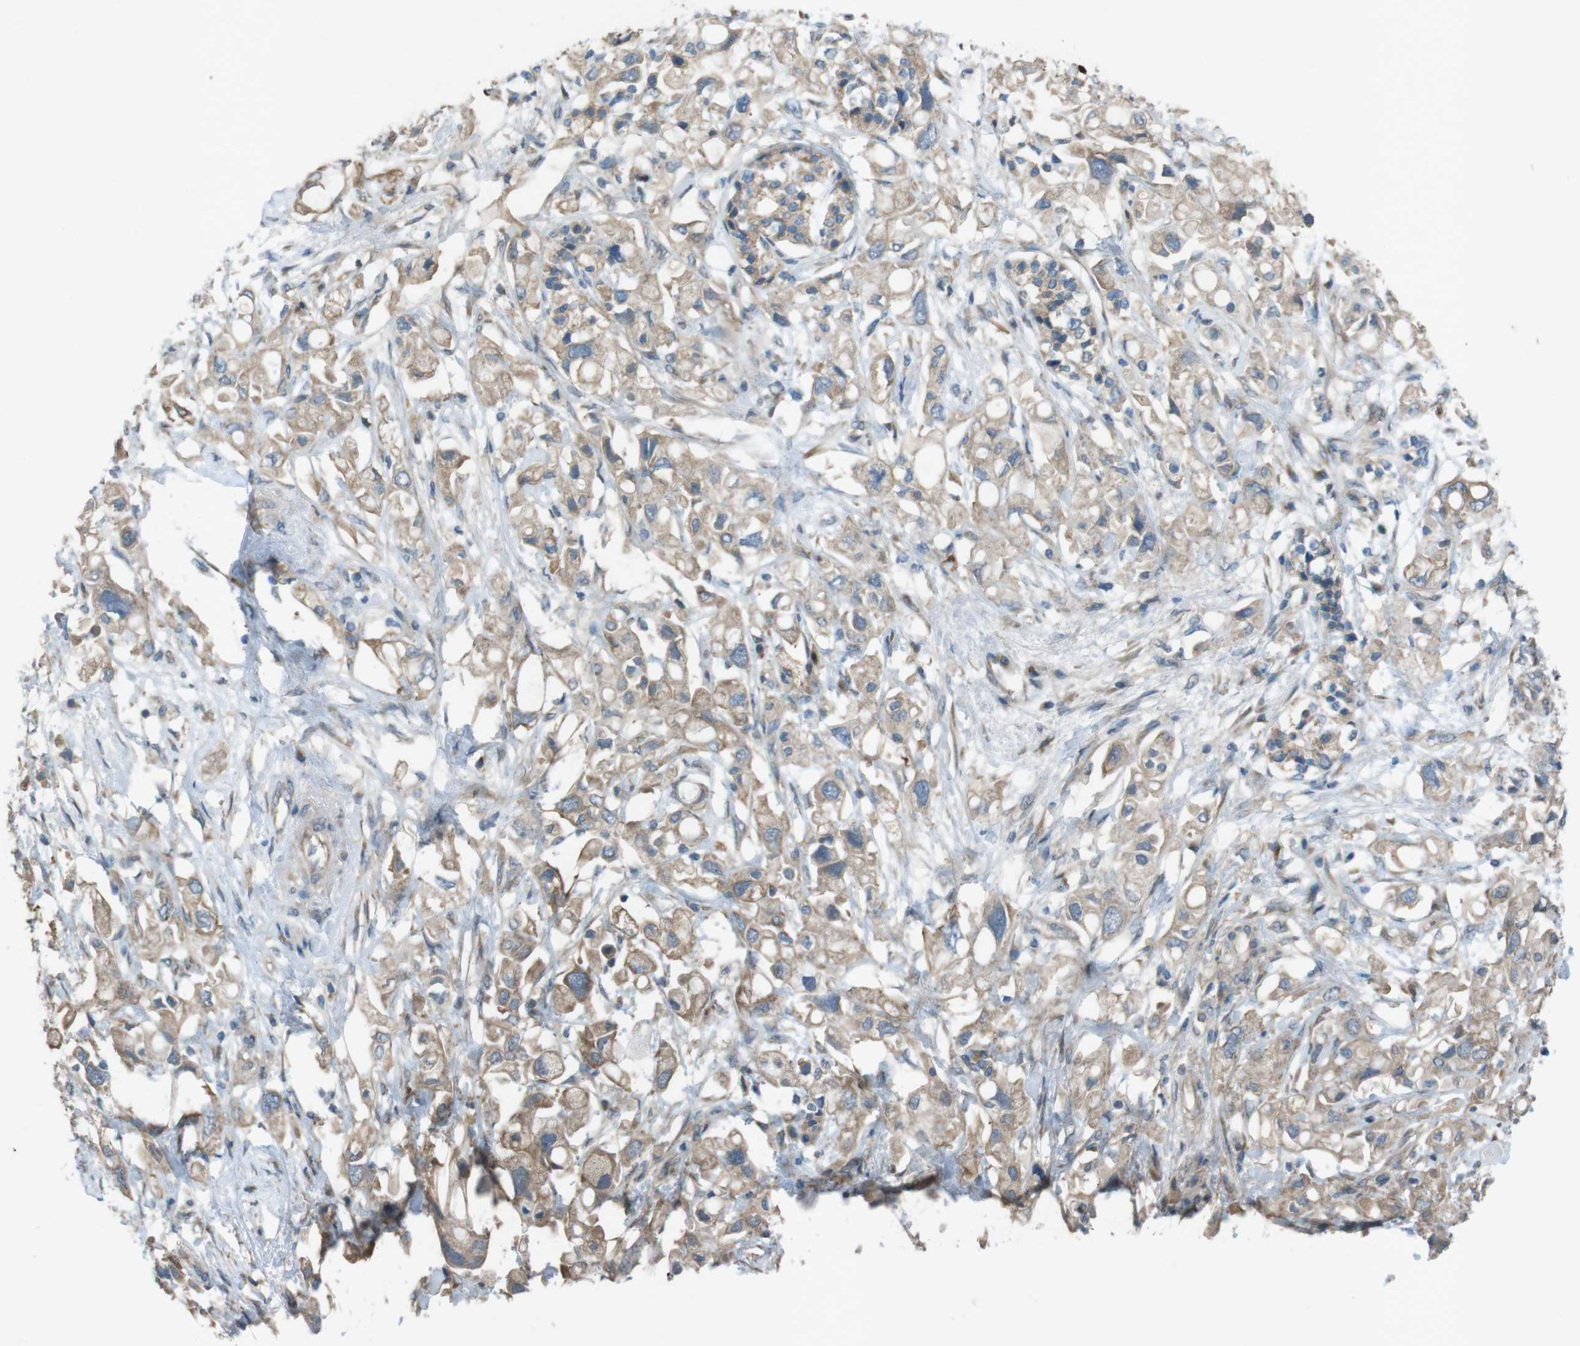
{"staining": {"intensity": "weak", "quantity": ">75%", "location": "cytoplasmic/membranous"}, "tissue": "pancreatic cancer", "cell_type": "Tumor cells", "image_type": "cancer", "snomed": [{"axis": "morphology", "description": "Adenocarcinoma, NOS"}, {"axis": "topography", "description": "Pancreas"}], "caption": "Protein expression by IHC demonstrates weak cytoplasmic/membranous positivity in about >75% of tumor cells in adenocarcinoma (pancreatic). Nuclei are stained in blue.", "gene": "TMEM41B", "patient": {"sex": "female", "age": 56}}